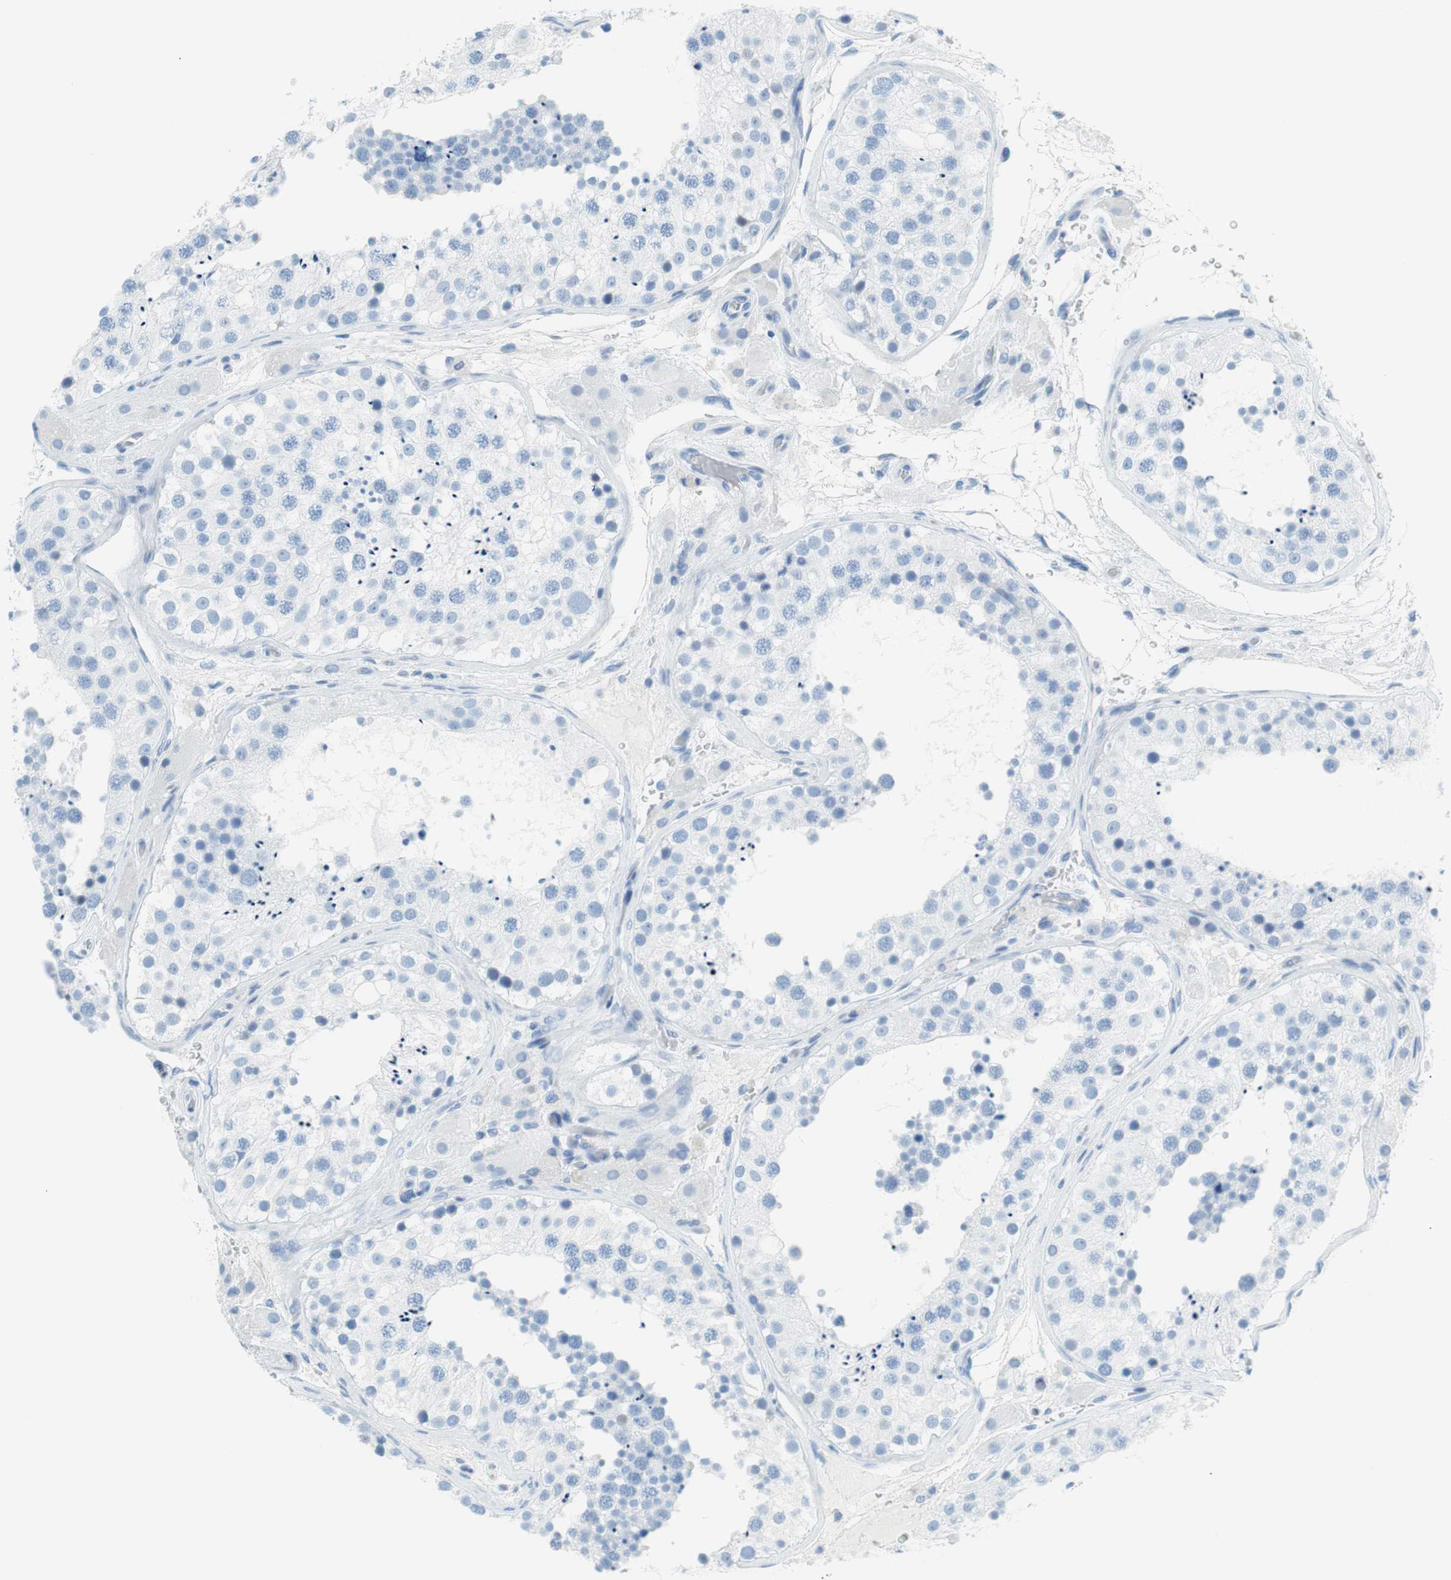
{"staining": {"intensity": "negative", "quantity": "none", "location": "none"}, "tissue": "testis", "cell_type": "Cells in seminiferous ducts", "image_type": "normal", "snomed": [{"axis": "morphology", "description": "Normal tissue, NOS"}, {"axis": "topography", "description": "Testis"}], "caption": "Protein analysis of unremarkable testis exhibits no significant staining in cells in seminiferous ducts. (Brightfield microscopy of DAB immunohistochemistry at high magnification).", "gene": "MYH1", "patient": {"sex": "male", "age": 26}}